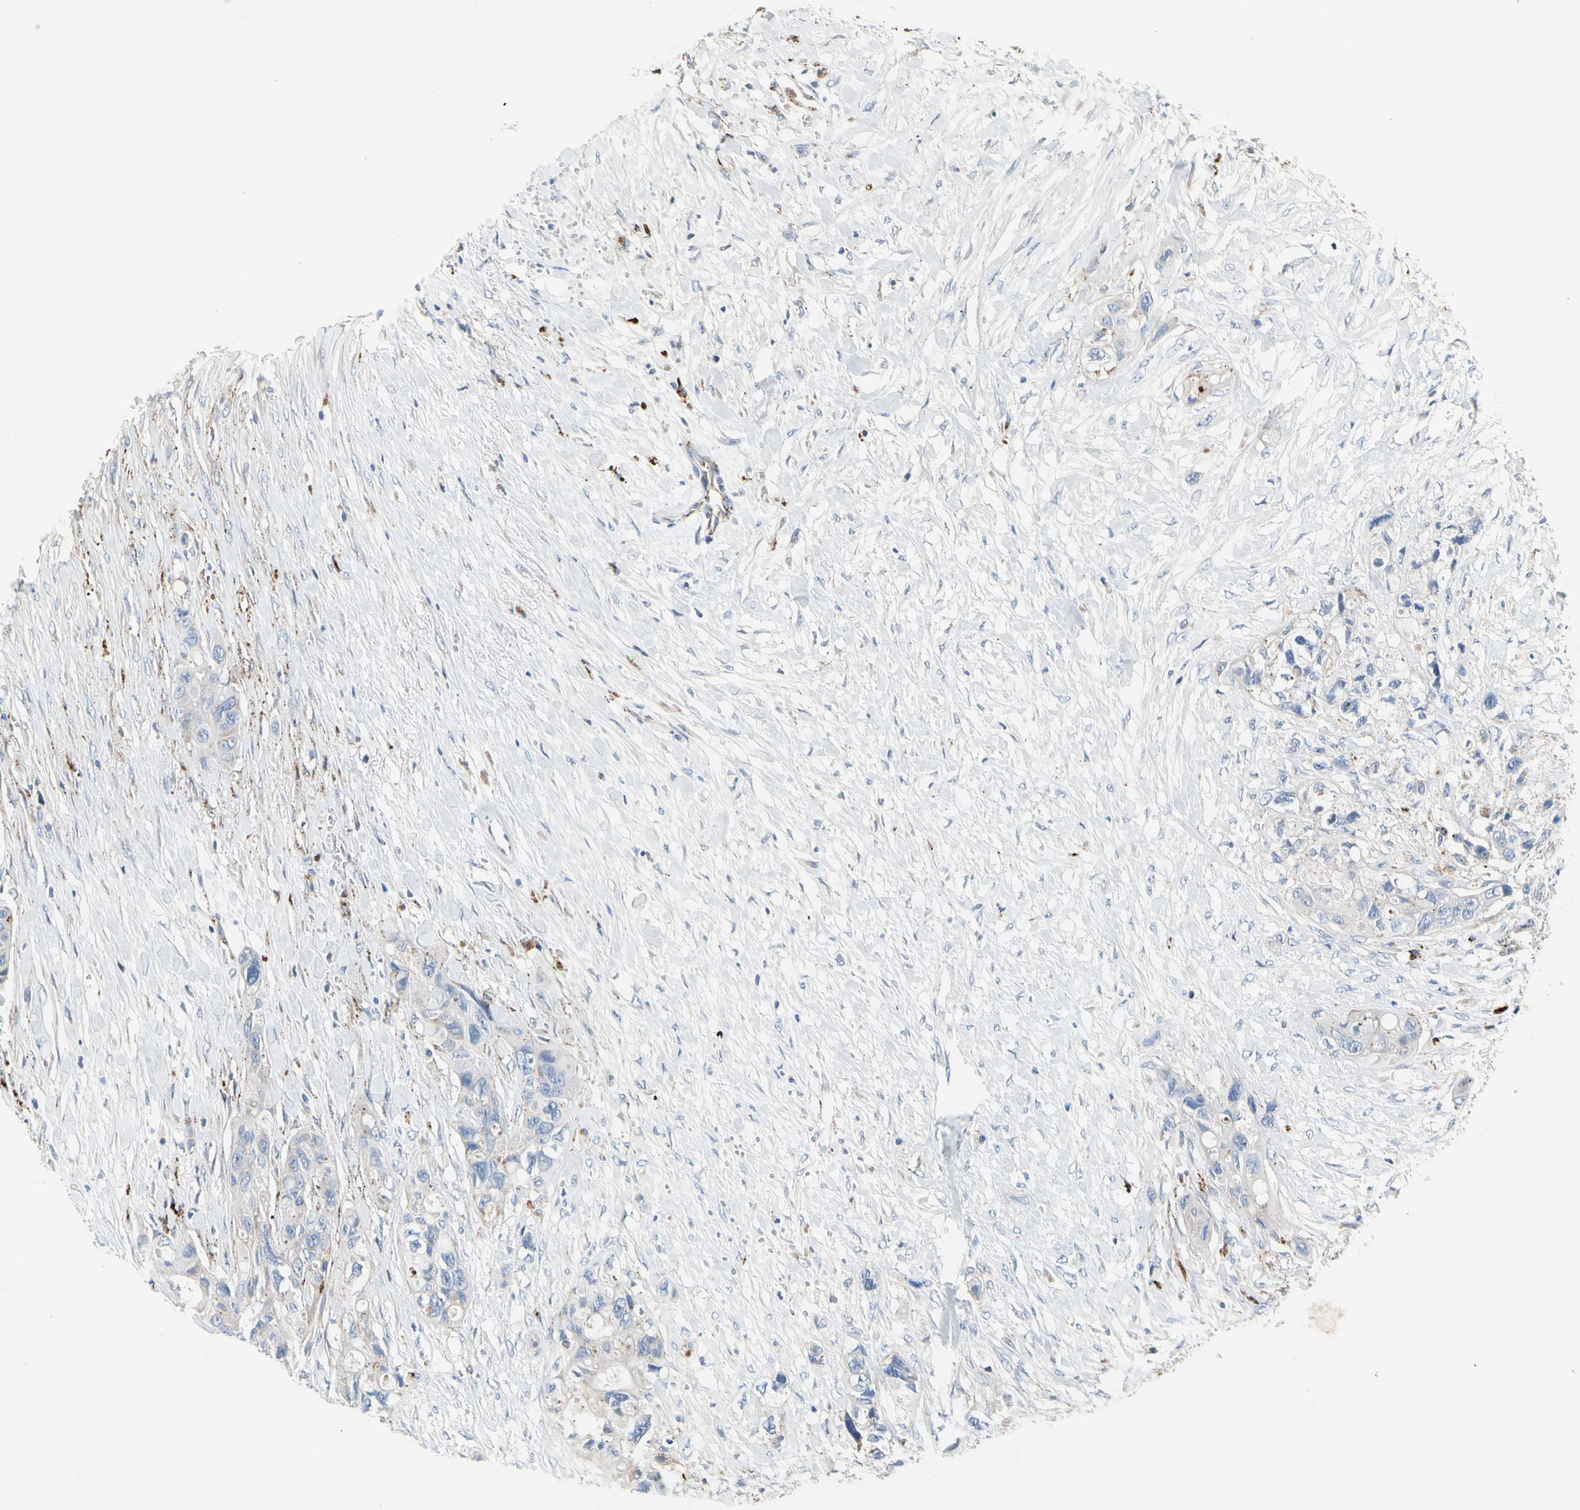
{"staining": {"intensity": "negative", "quantity": "none", "location": "none"}, "tissue": "colorectal cancer", "cell_type": "Tumor cells", "image_type": "cancer", "snomed": [{"axis": "morphology", "description": "Adenocarcinoma, NOS"}, {"axis": "topography", "description": "Colon"}], "caption": "The histopathology image demonstrates no staining of tumor cells in colorectal cancer.", "gene": "RETSAT", "patient": {"sex": "female", "age": 57}}